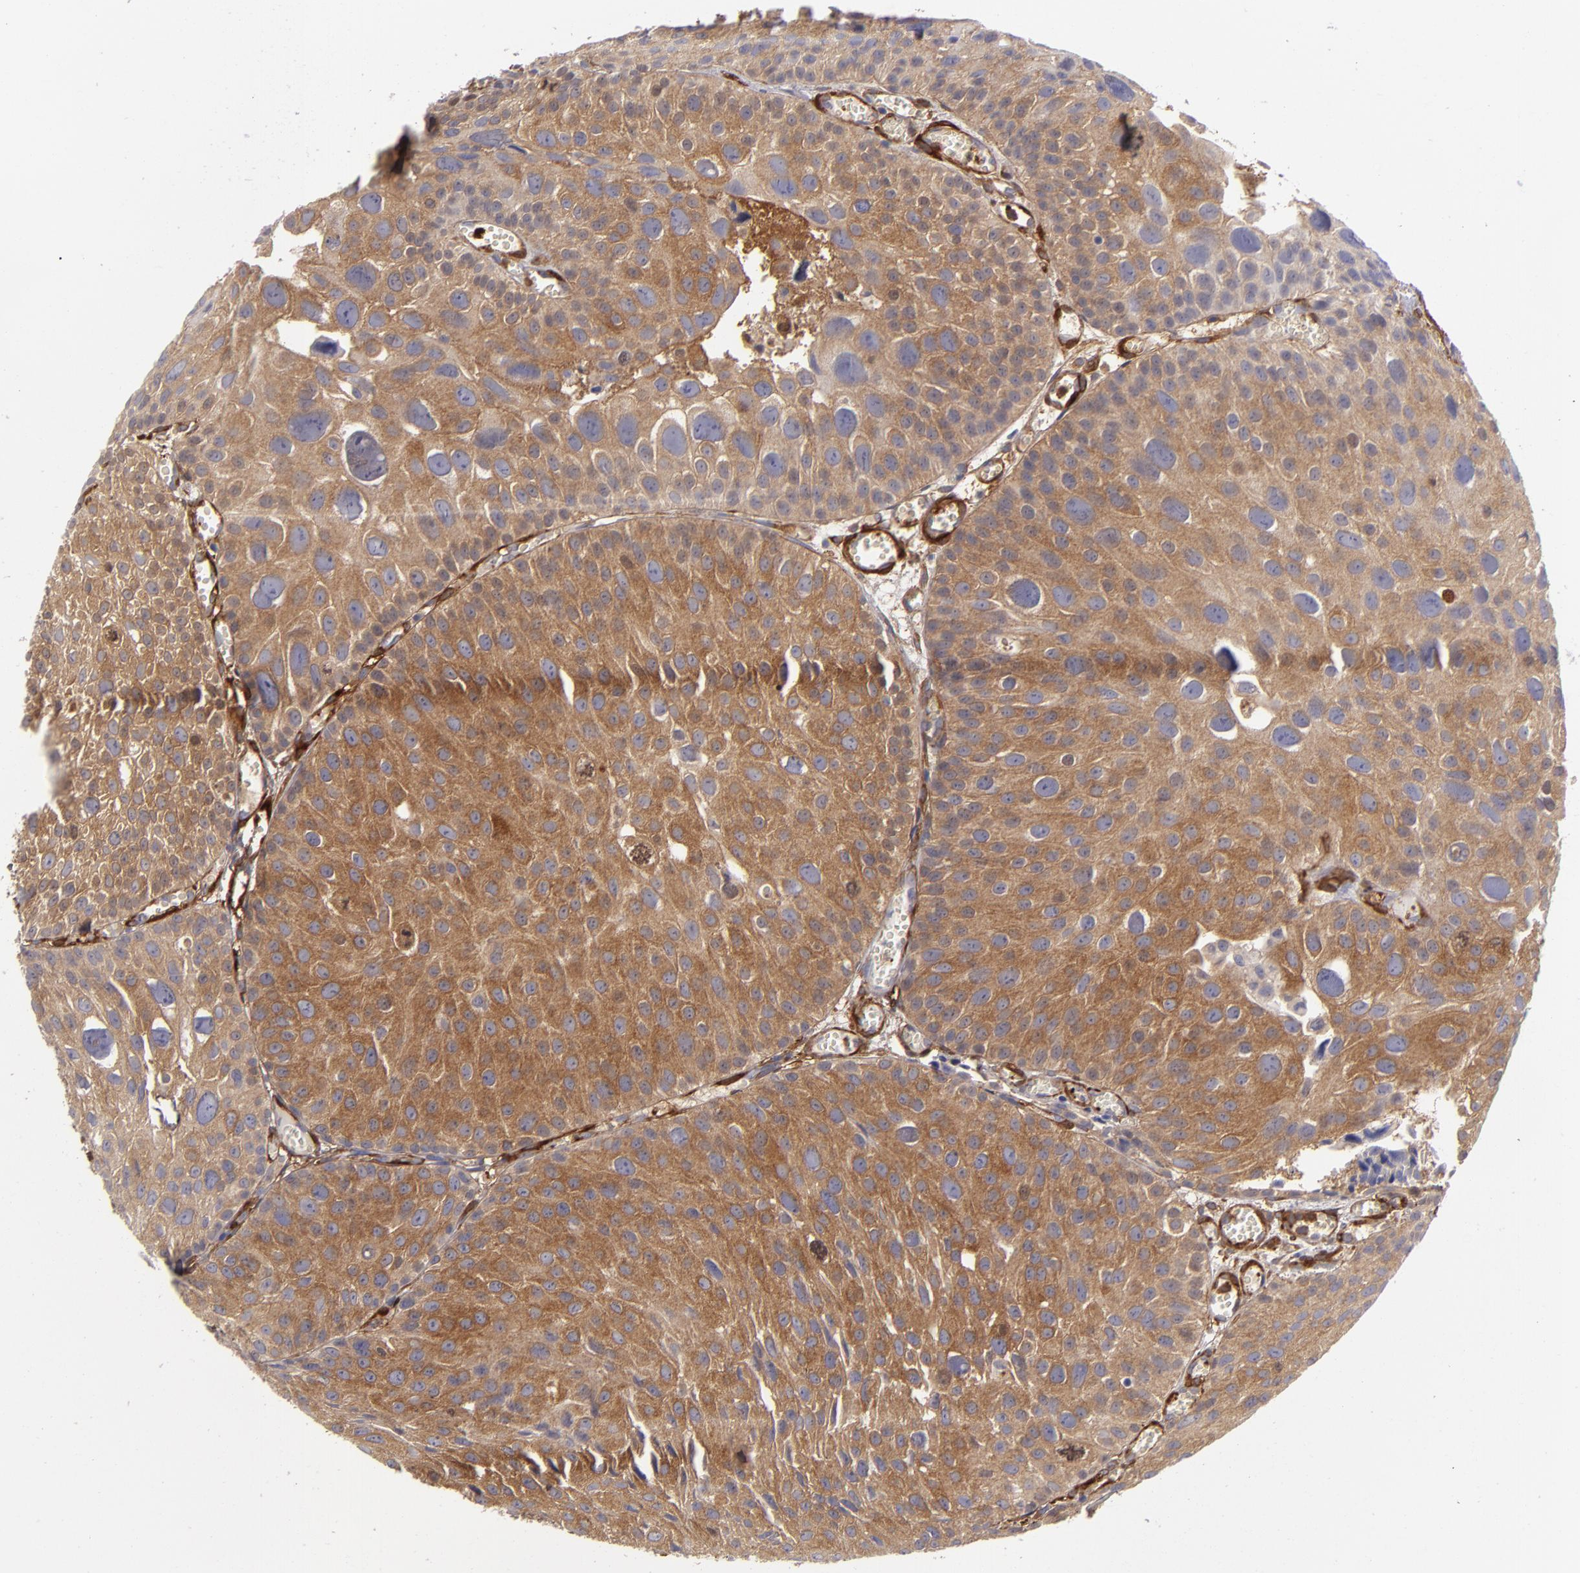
{"staining": {"intensity": "moderate", "quantity": ">75%", "location": "cytoplasmic/membranous"}, "tissue": "urothelial cancer", "cell_type": "Tumor cells", "image_type": "cancer", "snomed": [{"axis": "morphology", "description": "Urothelial carcinoma, High grade"}, {"axis": "topography", "description": "Urinary bladder"}], "caption": "Protein staining demonstrates moderate cytoplasmic/membranous expression in about >75% of tumor cells in urothelial carcinoma (high-grade).", "gene": "VCL", "patient": {"sex": "female", "age": 78}}